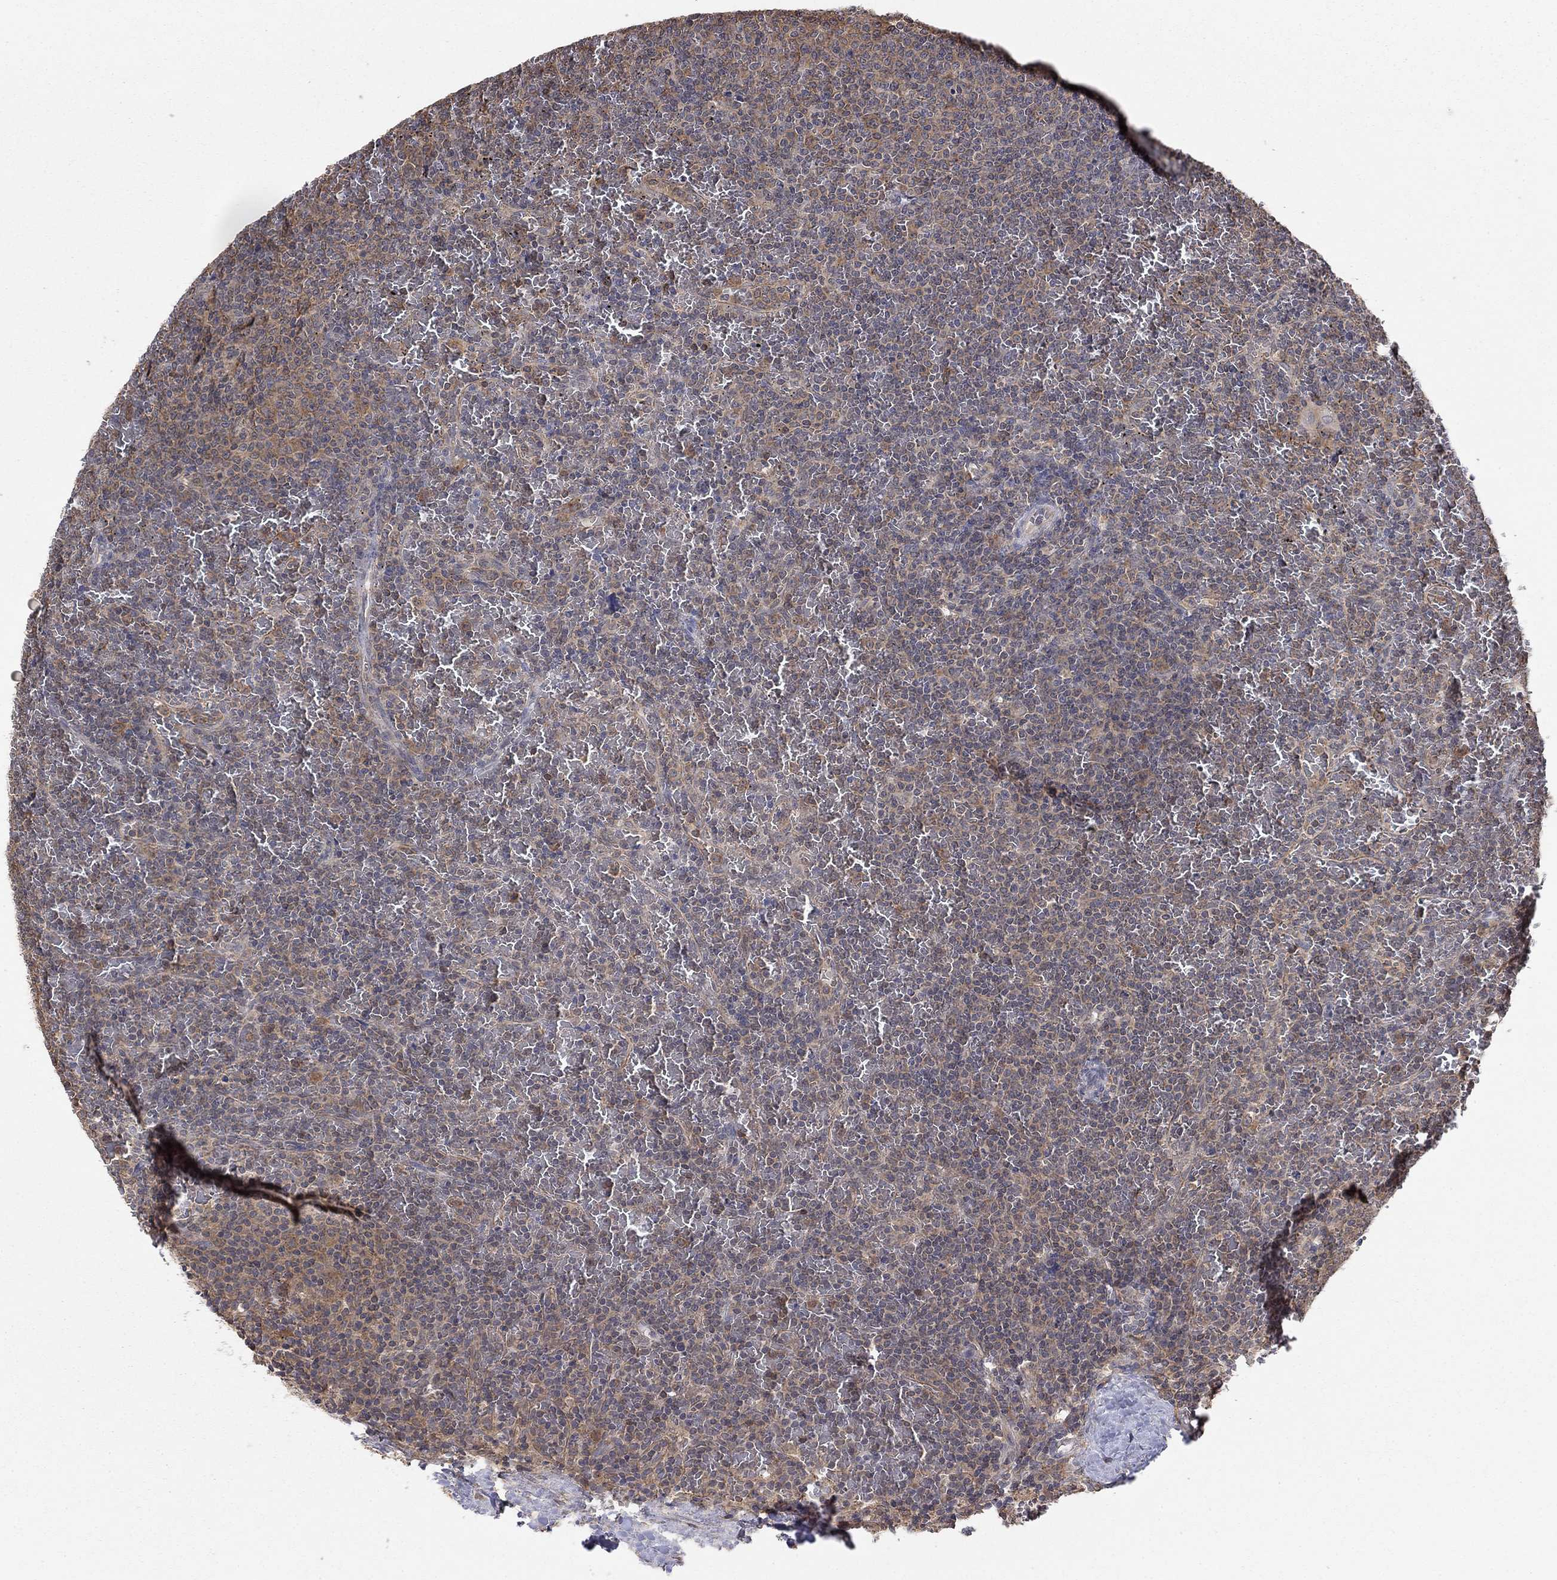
{"staining": {"intensity": "weak", "quantity": ">75%", "location": "cytoplasmic/membranous"}, "tissue": "lymphoma", "cell_type": "Tumor cells", "image_type": "cancer", "snomed": [{"axis": "morphology", "description": "Malignant lymphoma, non-Hodgkin's type, Low grade"}, {"axis": "topography", "description": "Spleen"}], "caption": "The photomicrograph shows a brown stain indicating the presence of a protein in the cytoplasmic/membranous of tumor cells in malignant lymphoma, non-Hodgkin's type (low-grade).", "gene": "RNF114", "patient": {"sex": "female", "age": 77}}